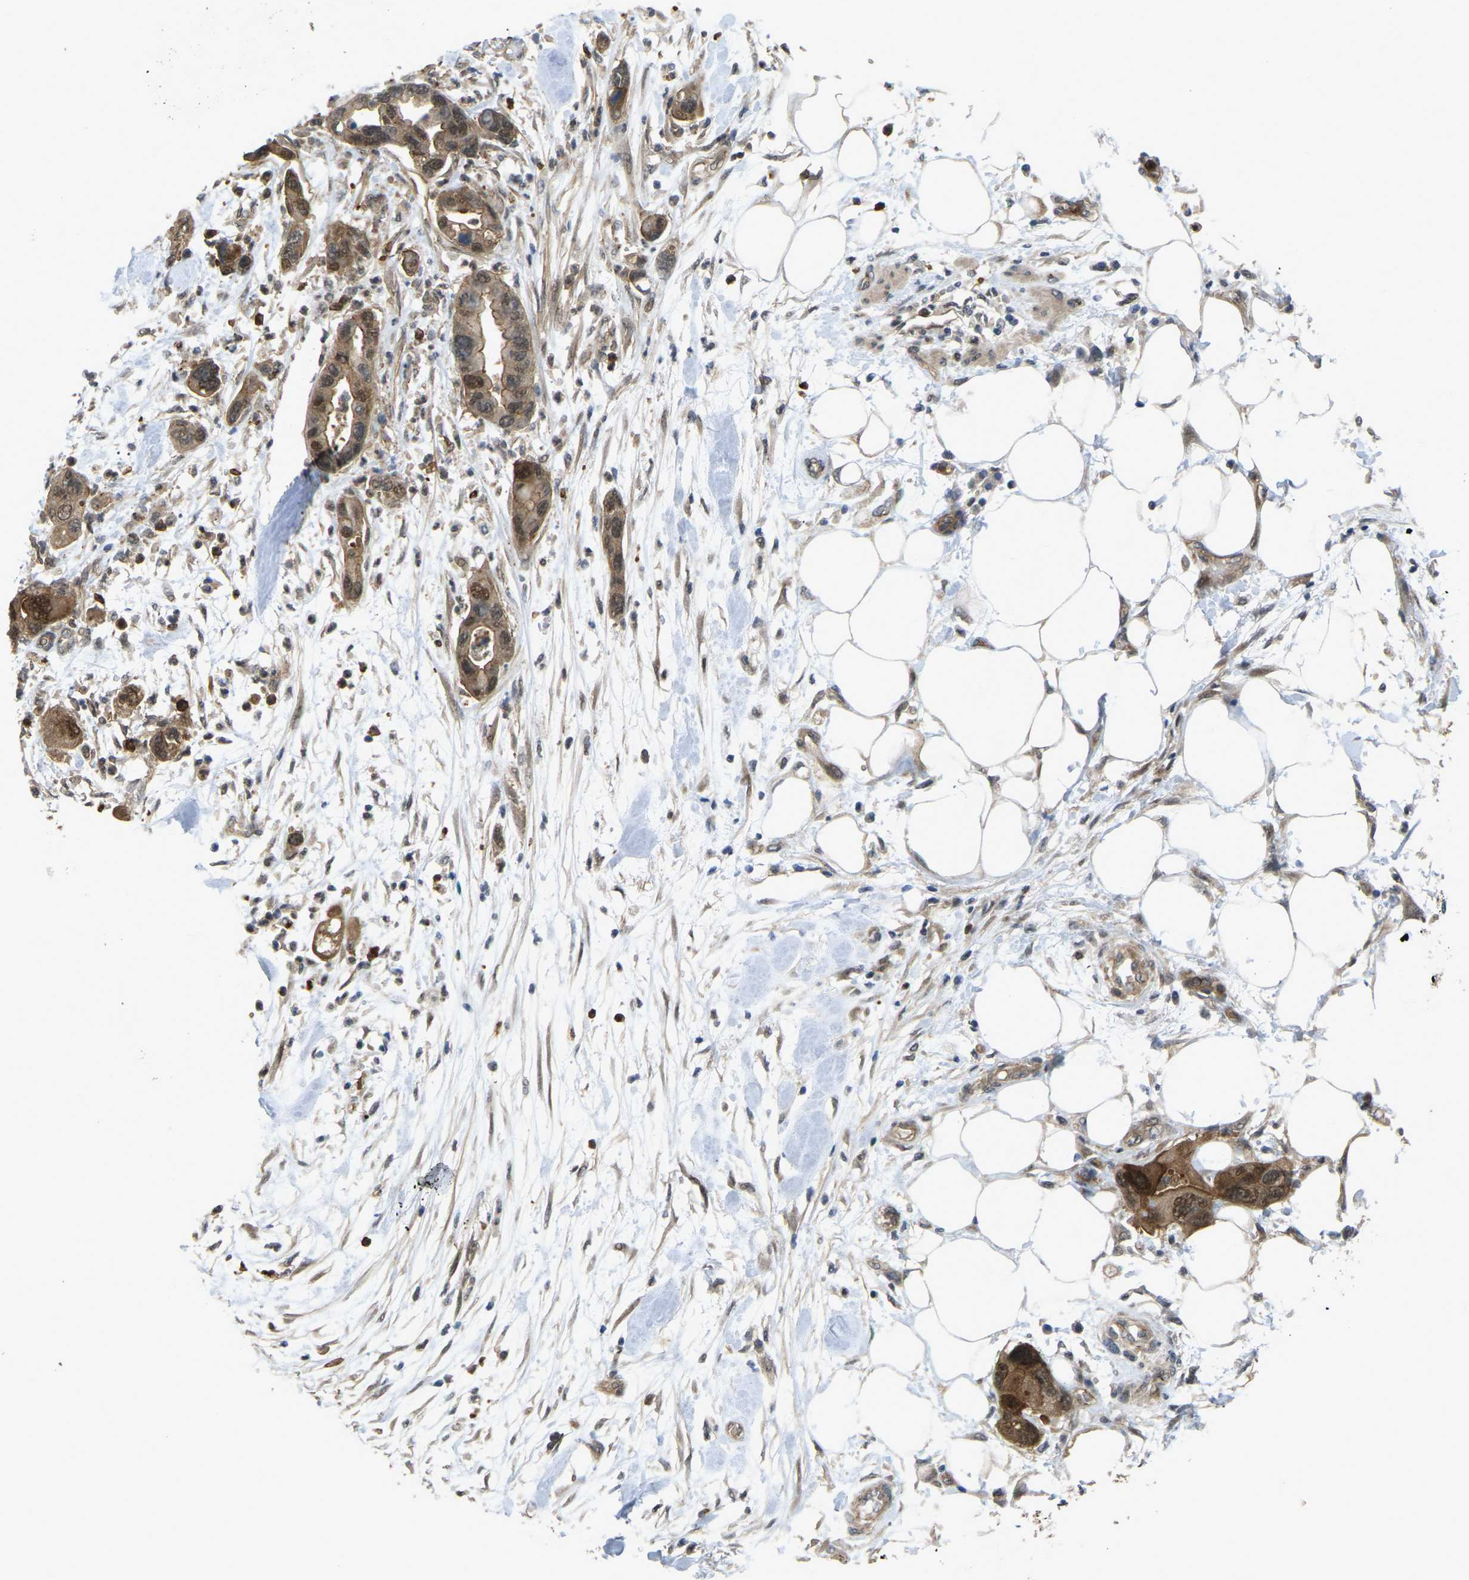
{"staining": {"intensity": "moderate", "quantity": ">75%", "location": "cytoplasmic/membranous,nuclear"}, "tissue": "pancreatic cancer", "cell_type": "Tumor cells", "image_type": "cancer", "snomed": [{"axis": "morphology", "description": "Normal tissue, NOS"}, {"axis": "morphology", "description": "Adenocarcinoma, NOS"}, {"axis": "topography", "description": "Pancreas"}], "caption": "A high-resolution photomicrograph shows immunohistochemistry staining of adenocarcinoma (pancreatic), which reveals moderate cytoplasmic/membranous and nuclear staining in about >75% of tumor cells.", "gene": "SERPINB5", "patient": {"sex": "female", "age": 71}}